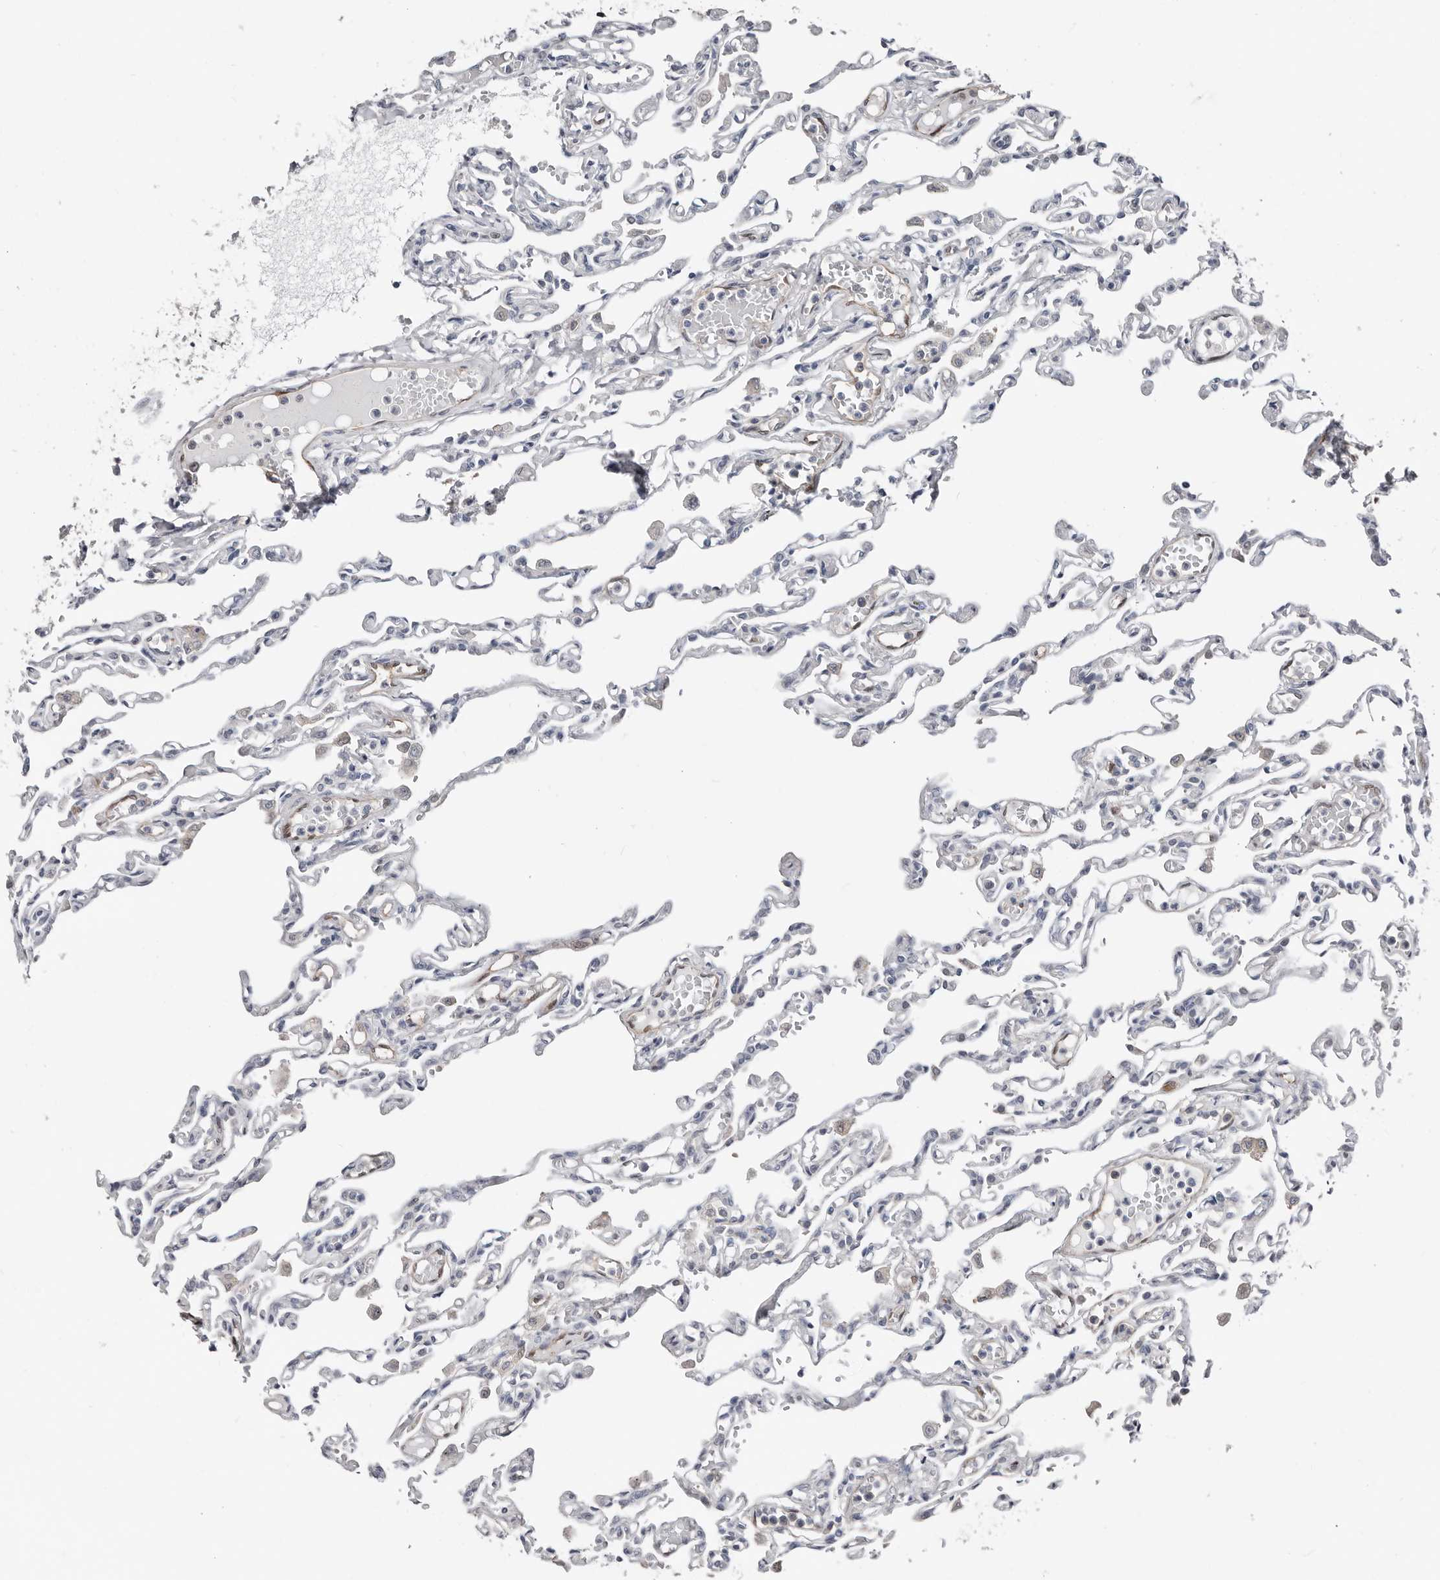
{"staining": {"intensity": "negative", "quantity": "none", "location": "none"}, "tissue": "lung", "cell_type": "Alveolar cells", "image_type": "normal", "snomed": [{"axis": "morphology", "description": "Normal tissue, NOS"}, {"axis": "topography", "description": "Lung"}], "caption": "Protein analysis of normal lung exhibits no significant expression in alveolar cells.", "gene": "ASRGL1", "patient": {"sex": "male", "age": 21}}